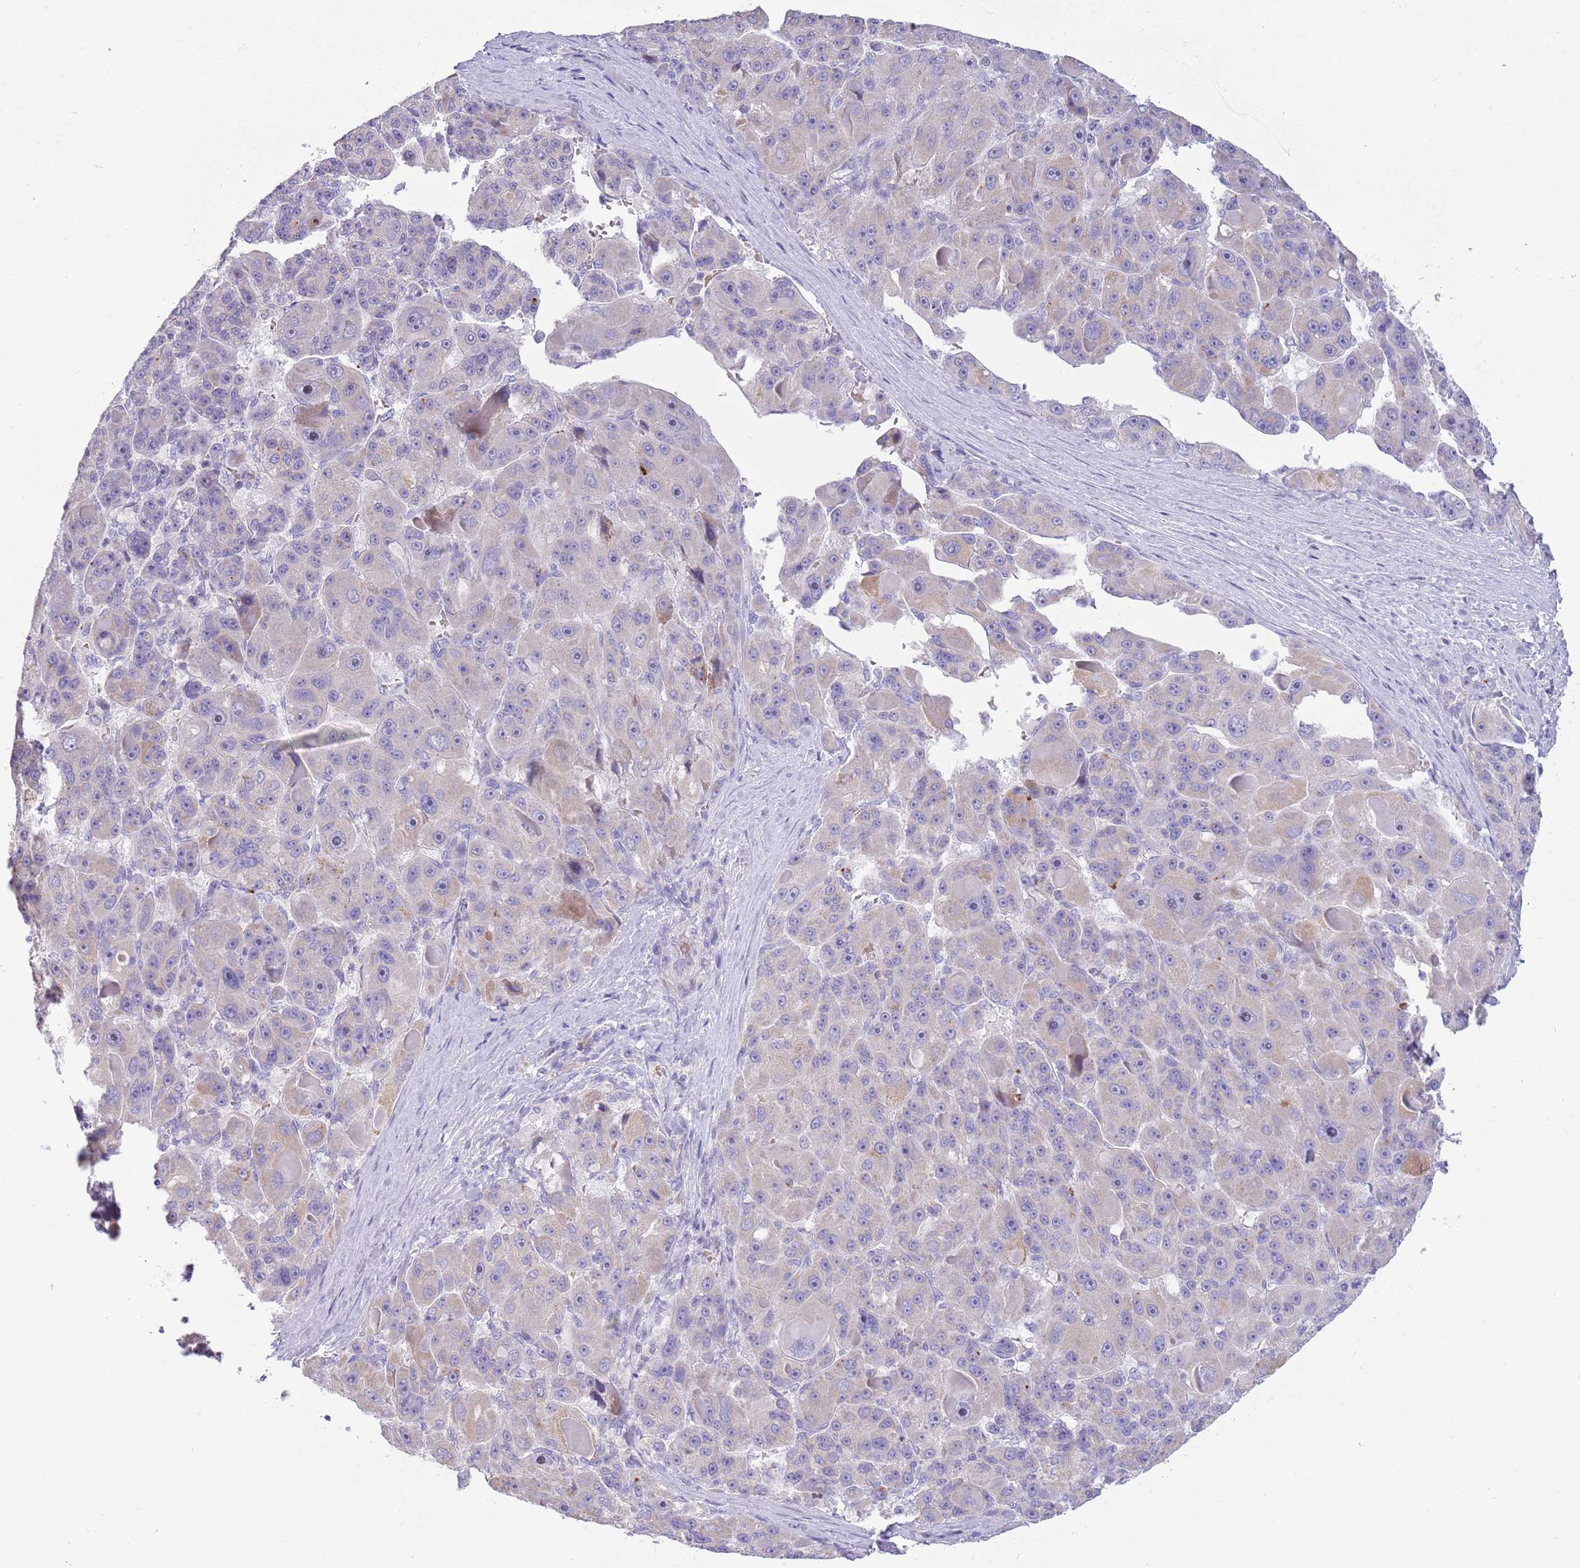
{"staining": {"intensity": "moderate", "quantity": "<25%", "location": "cytoplasmic/membranous"}, "tissue": "liver cancer", "cell_type": "Tumor cells", "image_type": "cancer", "snomed": [{"axis": "morphology", "description": "Carcinoma, Hepatocellular, NOS"}, {"axis": "topography", "description": "Liver"}], "caption": "Liver cancer (hepatocellular carcinoma) tissue displays moderate cytoplasmic/membranous staining in approximately <25% of tumor cells, visualized by immunohistochemistry.", "gene": "DDHD1", "patient": {"sex": "male", "age": 76}}